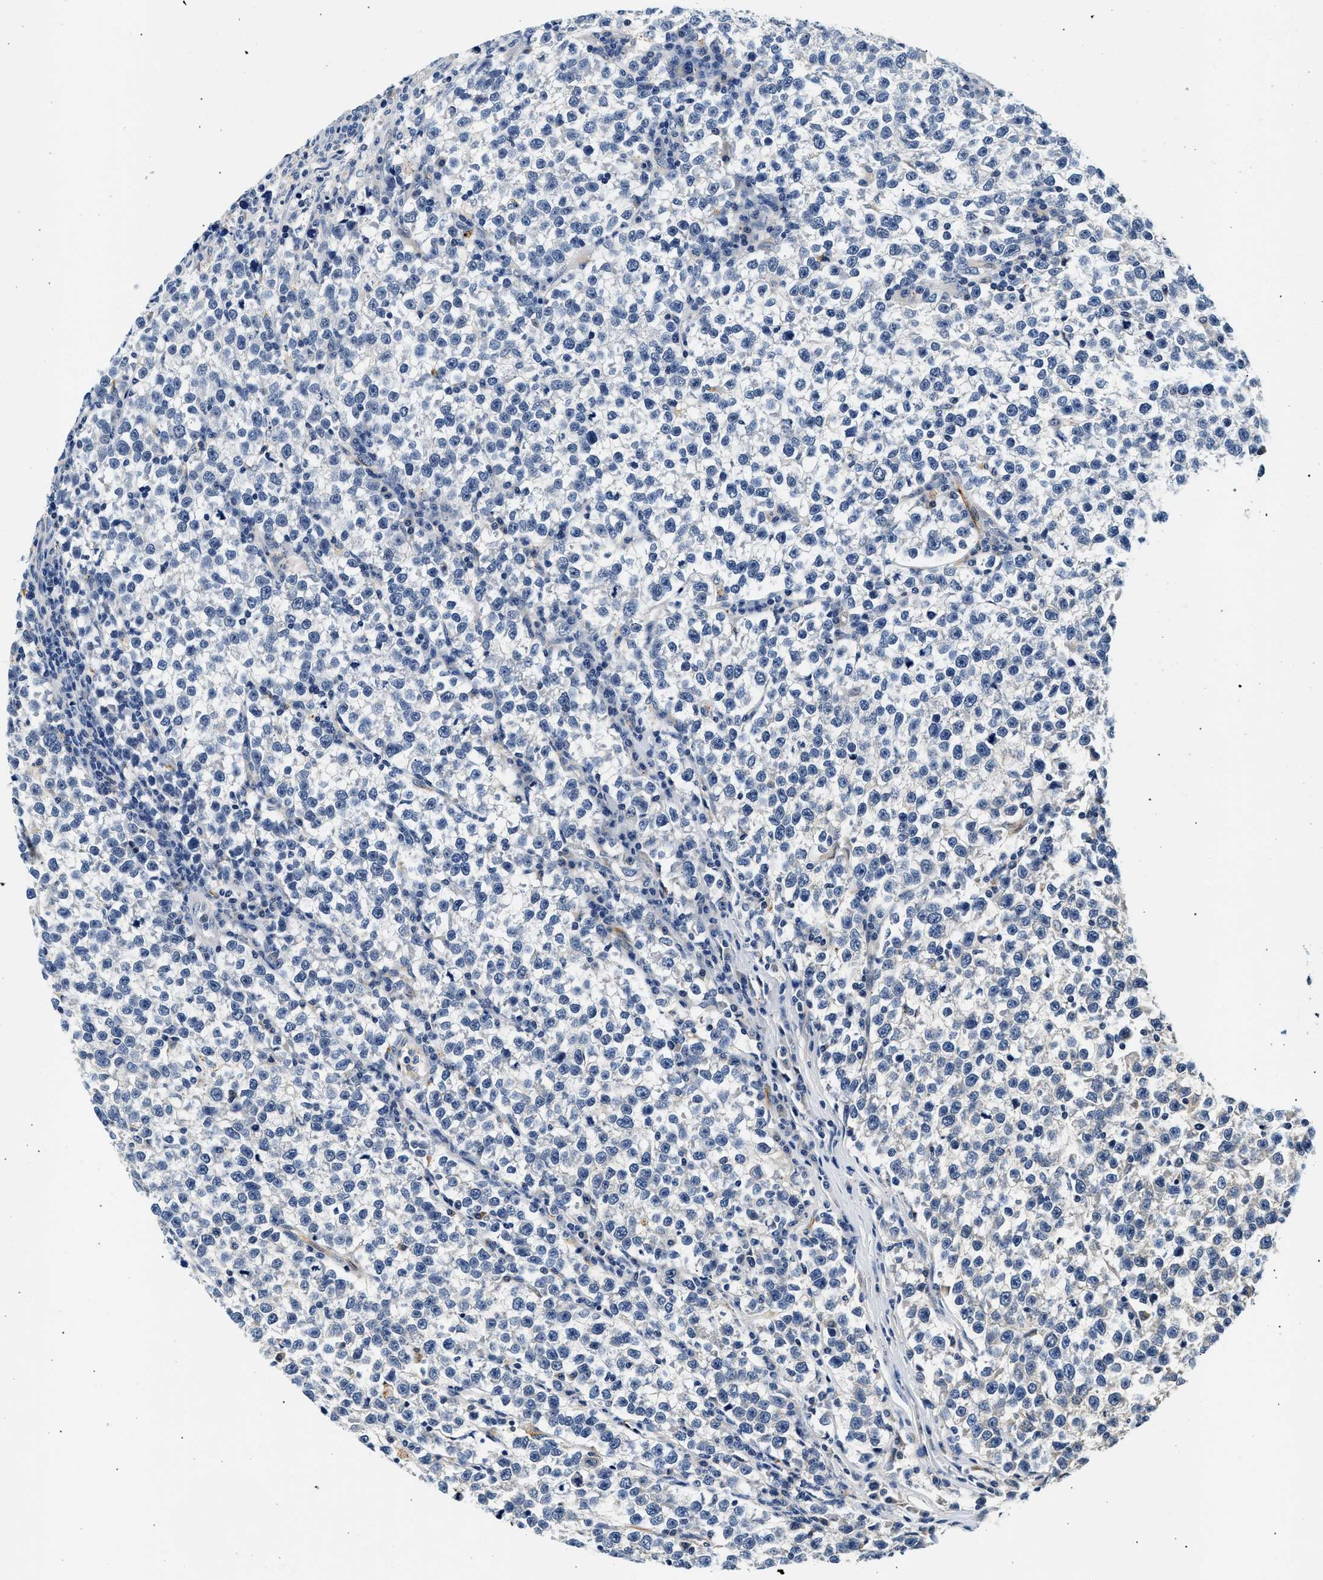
{"staining": {"intensity": "negative", "quantity": "none", "location": "none"}, "tissue": "testis cancer", "cell_type": "Tumor cells", "image_type": "cancer", "snomed": [{"axis": "morphology", "description": "Normal tissue, NOS"}, {"axis": "morphology", "description": "Seminoma, NOS"}, {"axis": "topography", "description": "Testis"}], "caption": "This histopathology image is of testis seminoma stained with IHC to label a protein in brown with the nuclei are counter-stained blue. There is no staining in tumor cells.", "gene": "MED22", "patient": {"sex": "male", "age": 43}}